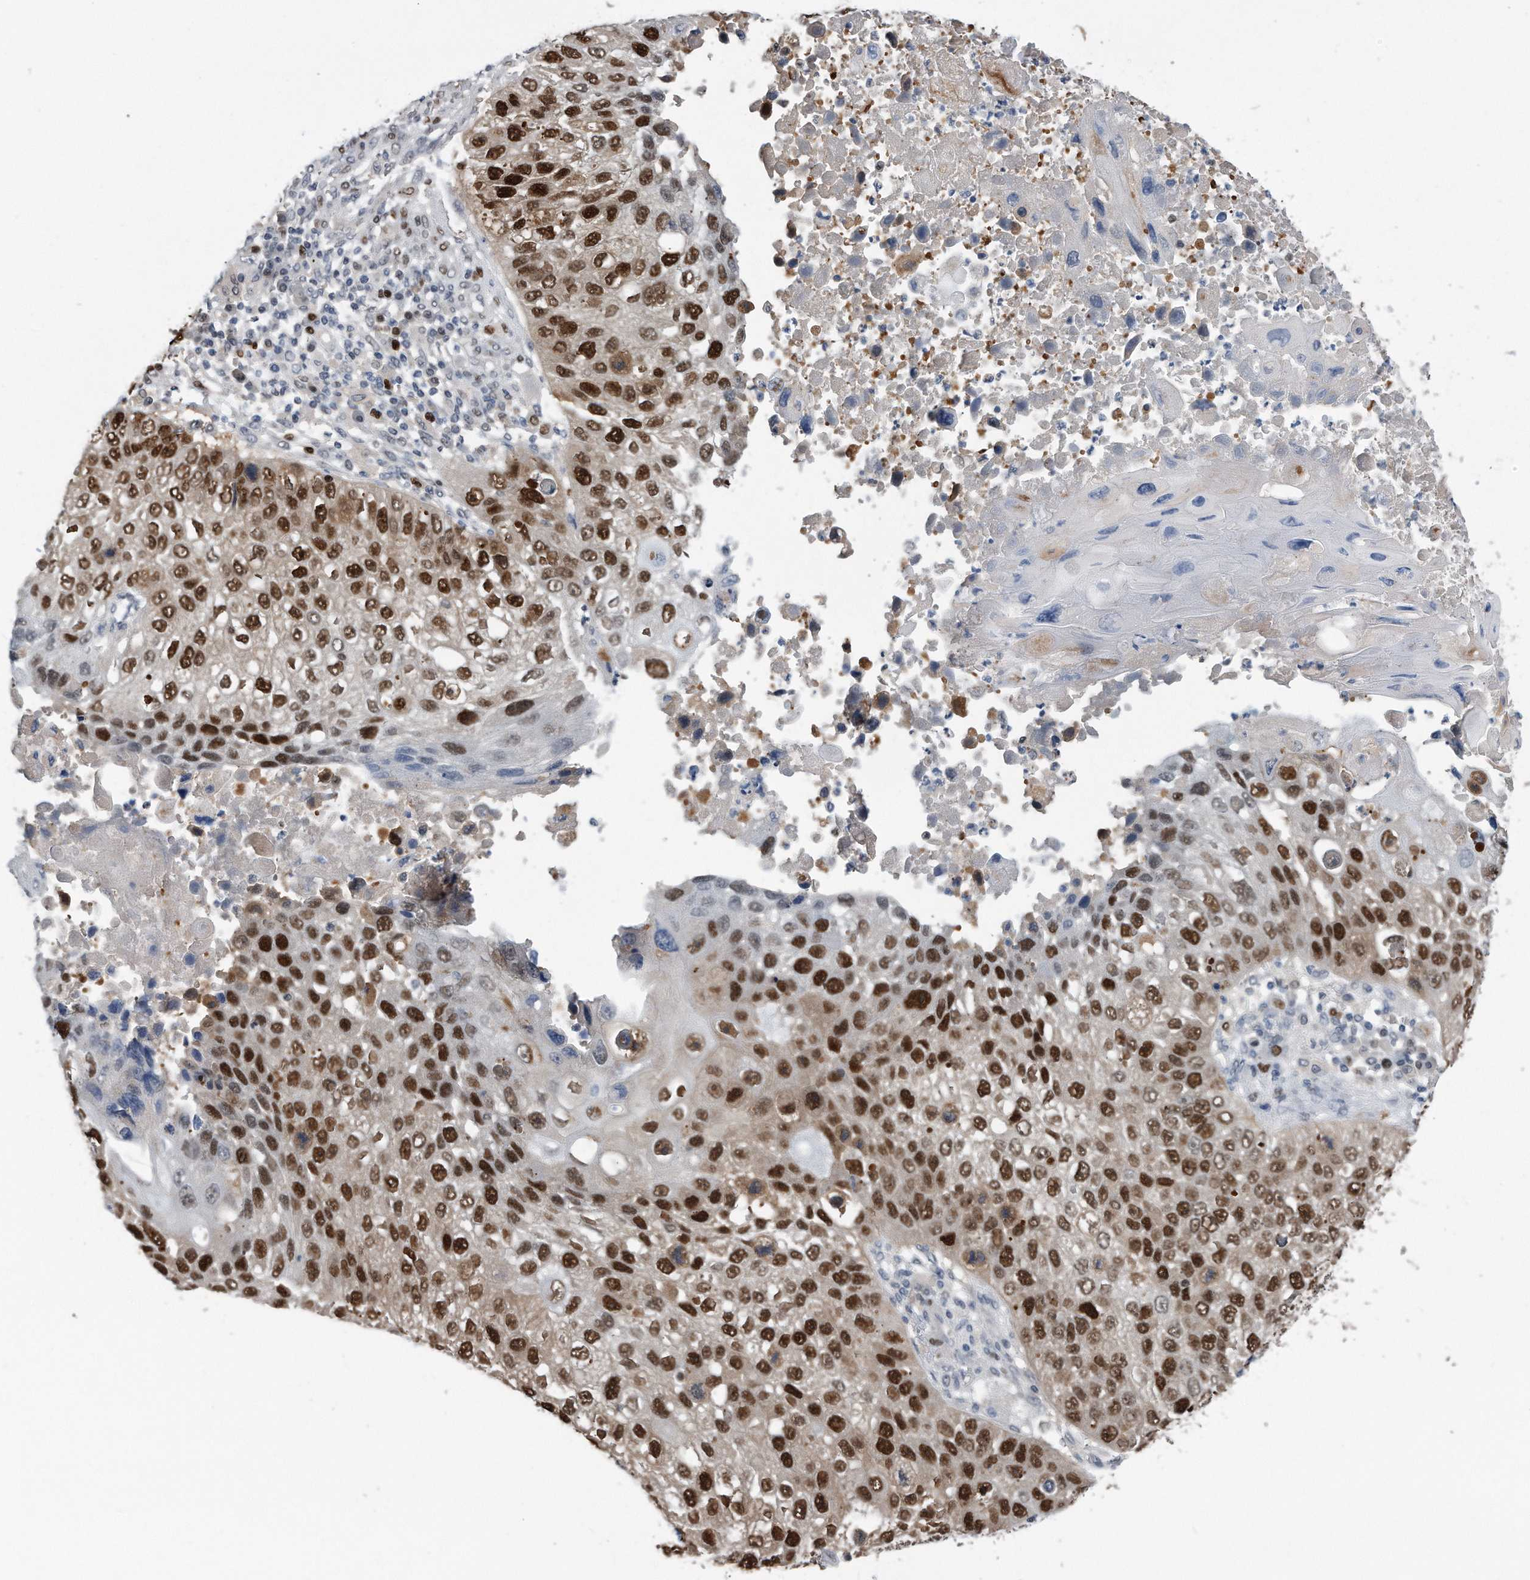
{"staining": {"intensity": "strong", "quantity": ">75%", "location": "nuclear"}, "tissue": "lung cancer", "cell_type": "Tumor cells", "image_type": "cancer", "snomed": [{"axis": "morphology", "description": "Squamous cell carcinoma, NOS"}, {"axis": "topography", "description": "Lung"}], "caption": "Immunohistochemistry staining of lung cancer (squamous cell carcinoma), which demonstrates high levels of strong nuclear staining in about >75% of tumor cells indicating strong nuclear protein staining. The staining was performed using DAB (3,3'-diaminobenzidine) (brown) for protein detection and nuclei were counterstained in hematoxylin (blue).", "gene": "PCNA", "patient": {"sex": "male", "age": 61}}